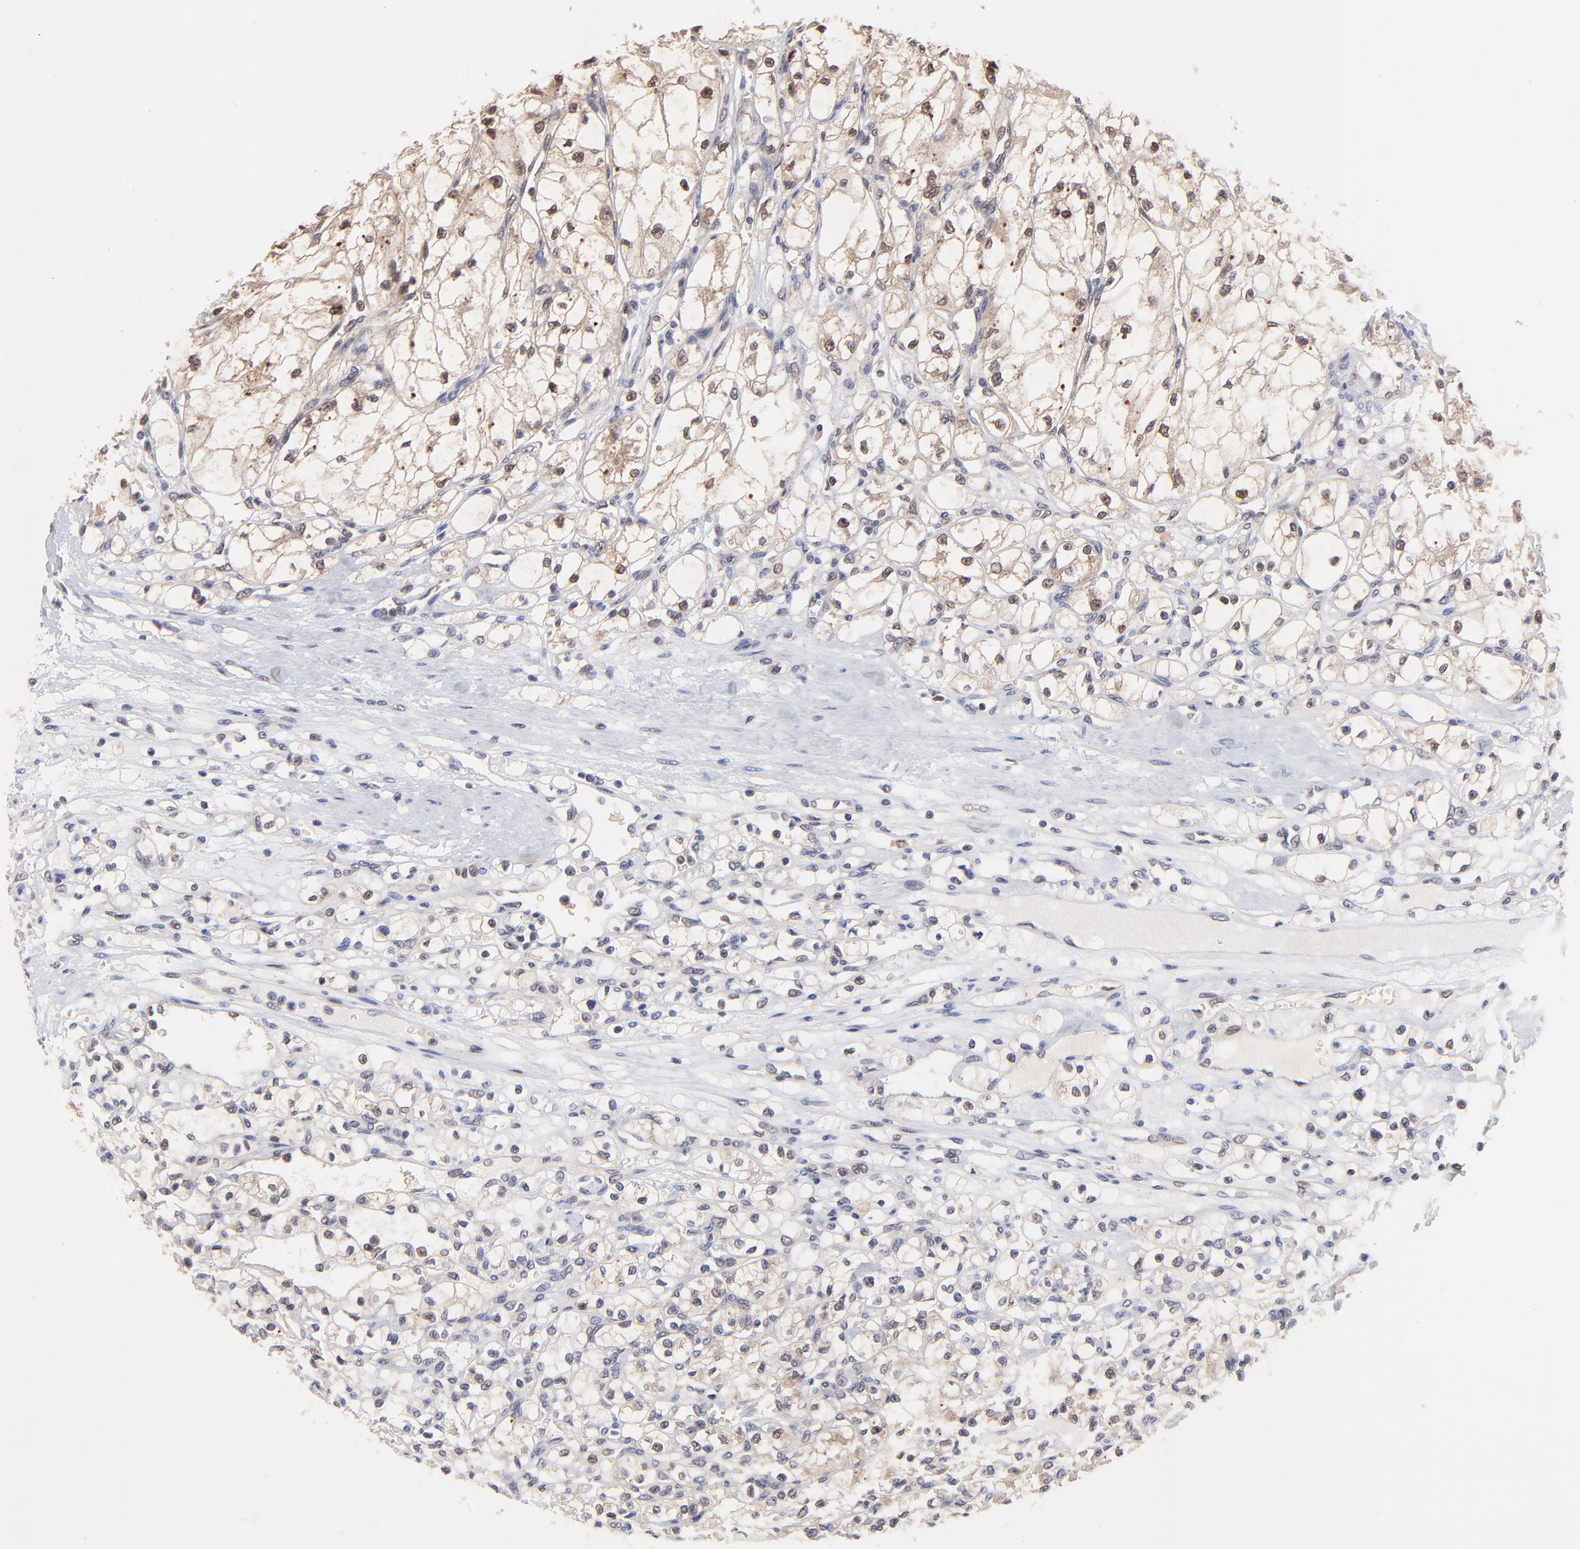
{"staining": {"intensity": "moderate", "quantity": "25%-75%", "location": "cytoplasmic/membranous,nuclear"}, "tissue": "renal cancer", "cell_type": "Tumor cells", "image_type": "cancer", "snomed": [{"axis": "morphology", "description": "Adenocarcinoma, NOS"}, {"axis": "topography", "description": "Kidney"}], "caption": "DAB immunohistochemical staining of adenocarcinoma (renal) exhibits moderate cytoplasmic/membranous and nuclear protein staining in approximately 25%-75% of tumor cells. (brown staining indicates protein expression, while blue staining denotes nuclei).", "gene": "PSMA6", "patient": {"sex": "male", "age": 61}}